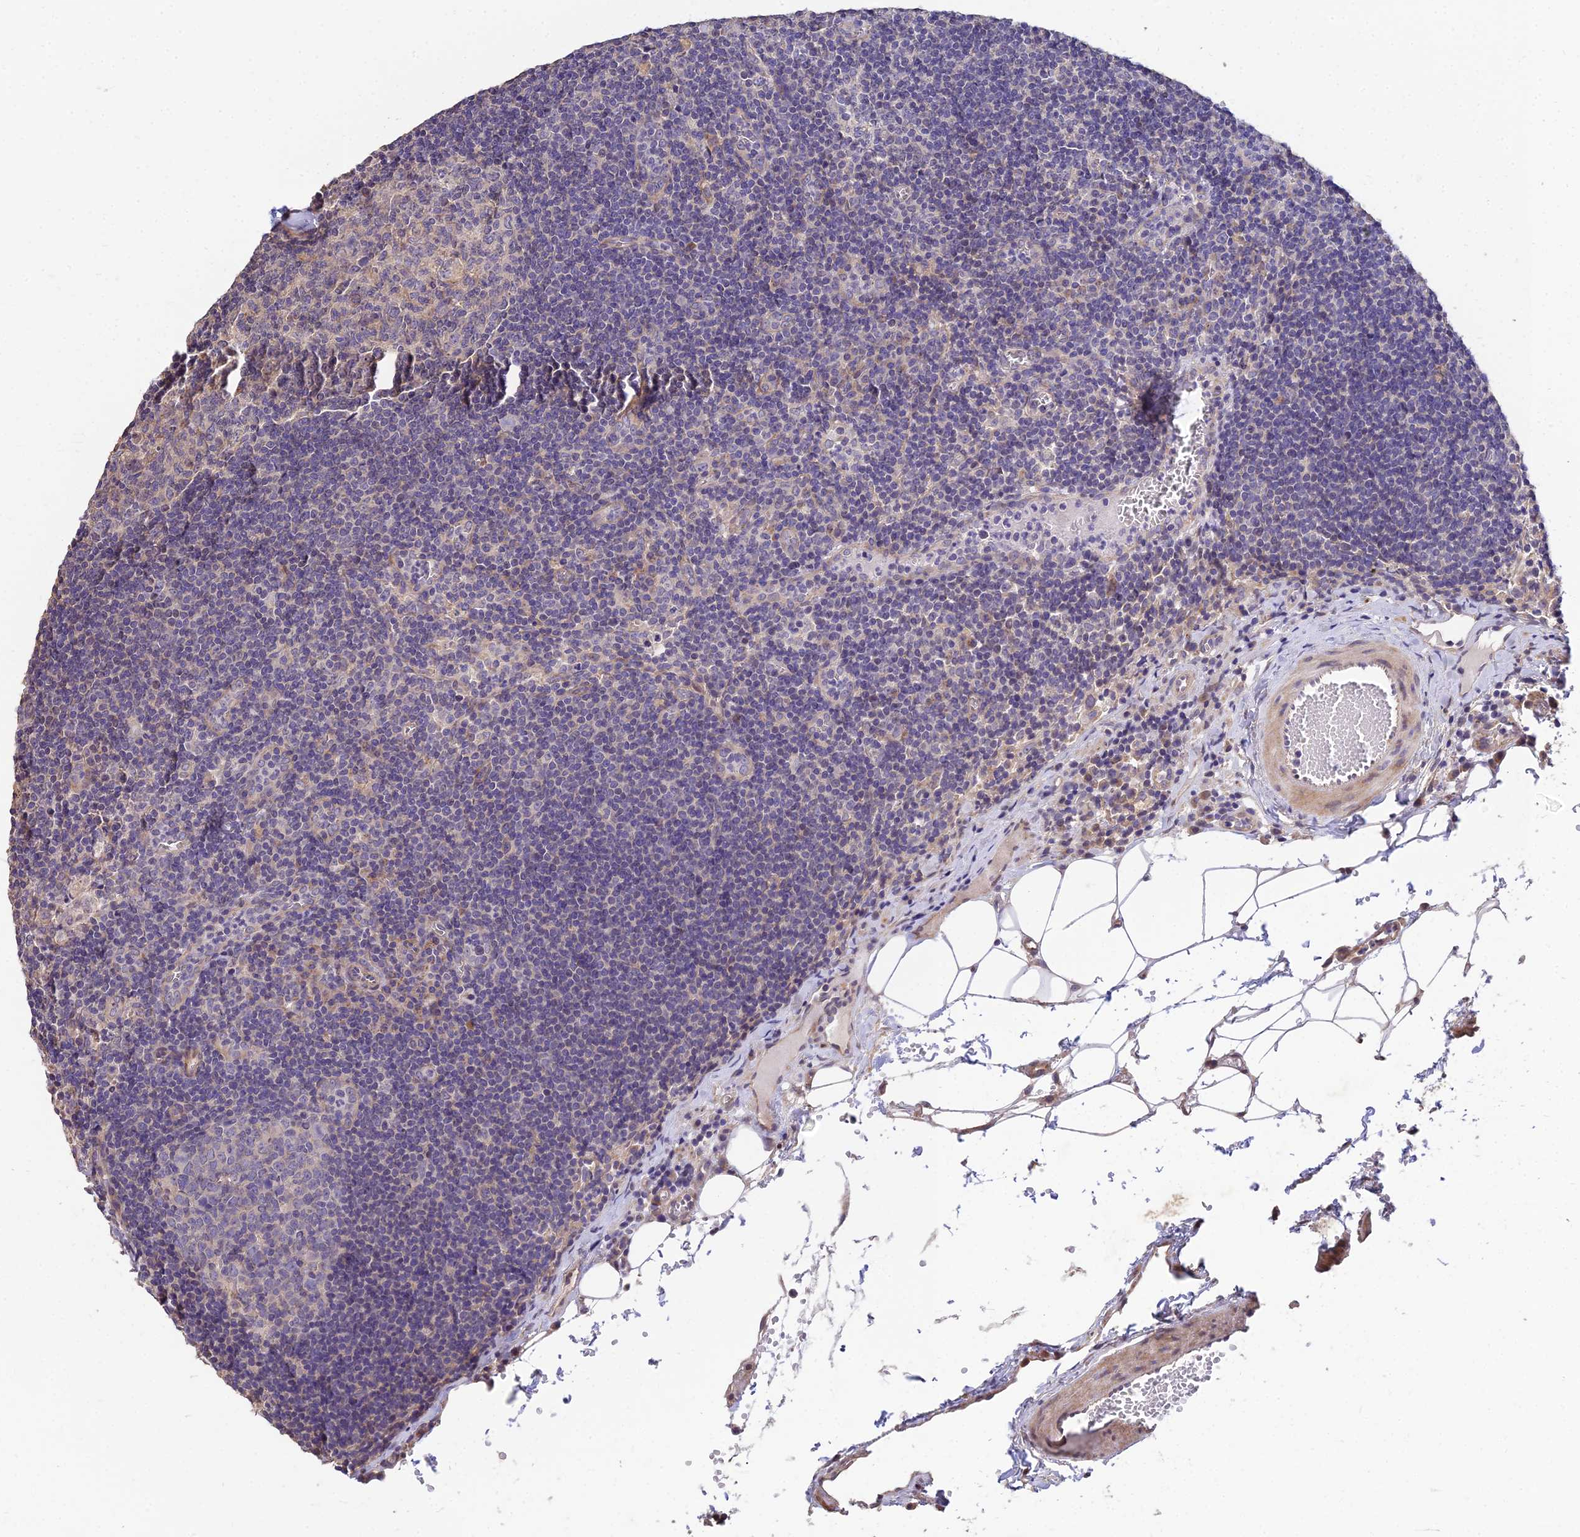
{"staining": {"intensity": "weak", "quantity": "<25%", "location": "cytoplasmic/membranous"}, "tissue": "lymph node", "cell_type": "Germinal center cells", "image_type": "normal", "snomed": [{"axis": "morphology", "description": "Normal tissue, NOS"}, {"axis": "topography", "description": "Lymph node"}], "caption": "Immunohistochemical staining of unremarkable lymph node reveals no significant positivity in germinal center cells. Brightfield microscopy of immunohistochemistry stained with DAB (brown) and hematoxylin (blue), captured at high magnification.", "gene": "ARL8A", "patient": {"sex": "female", "age": 27}}